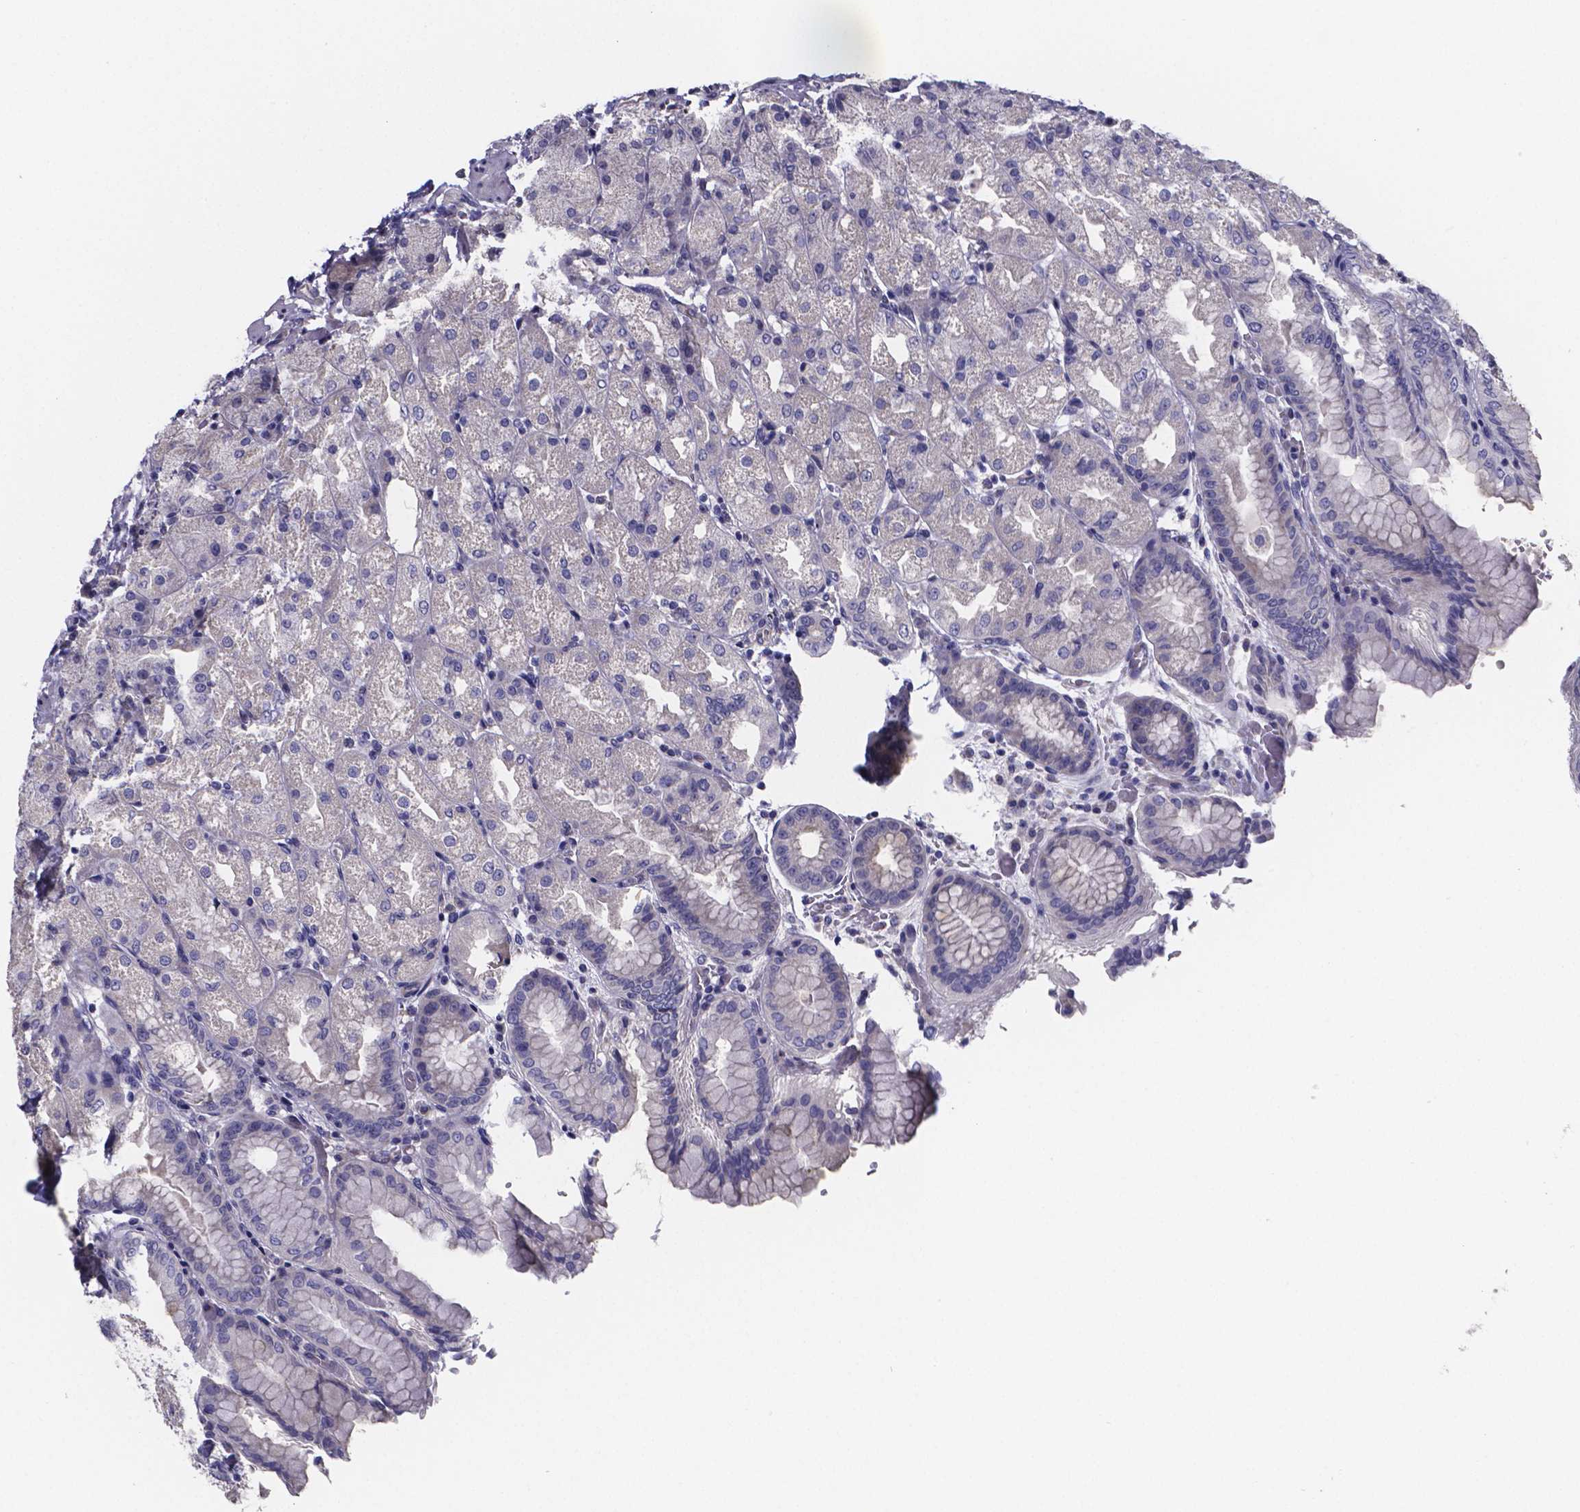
{"staining": {"intensity": "negative", "quantity": "none", "location": "none"}, "tissue": "stomach", "cell_type": "Glandular cells", "image_type": "normal", "snomed": [{"axis": "morphology", "description": "Normal tissue, NOS"}, {"axis": "topography", "description": "Stomach, upper"}, {"axis": "topography", "description": "Stomach"}, {"axis": "topography", "description": "Stomach, lower"}], "caption": "This is an immunohistochemistry micrograph of unremarkable stomach. There is no staining in glandular cells.", "gene": "SFRP4", "patient": {"sex": "male", "age": 62}}